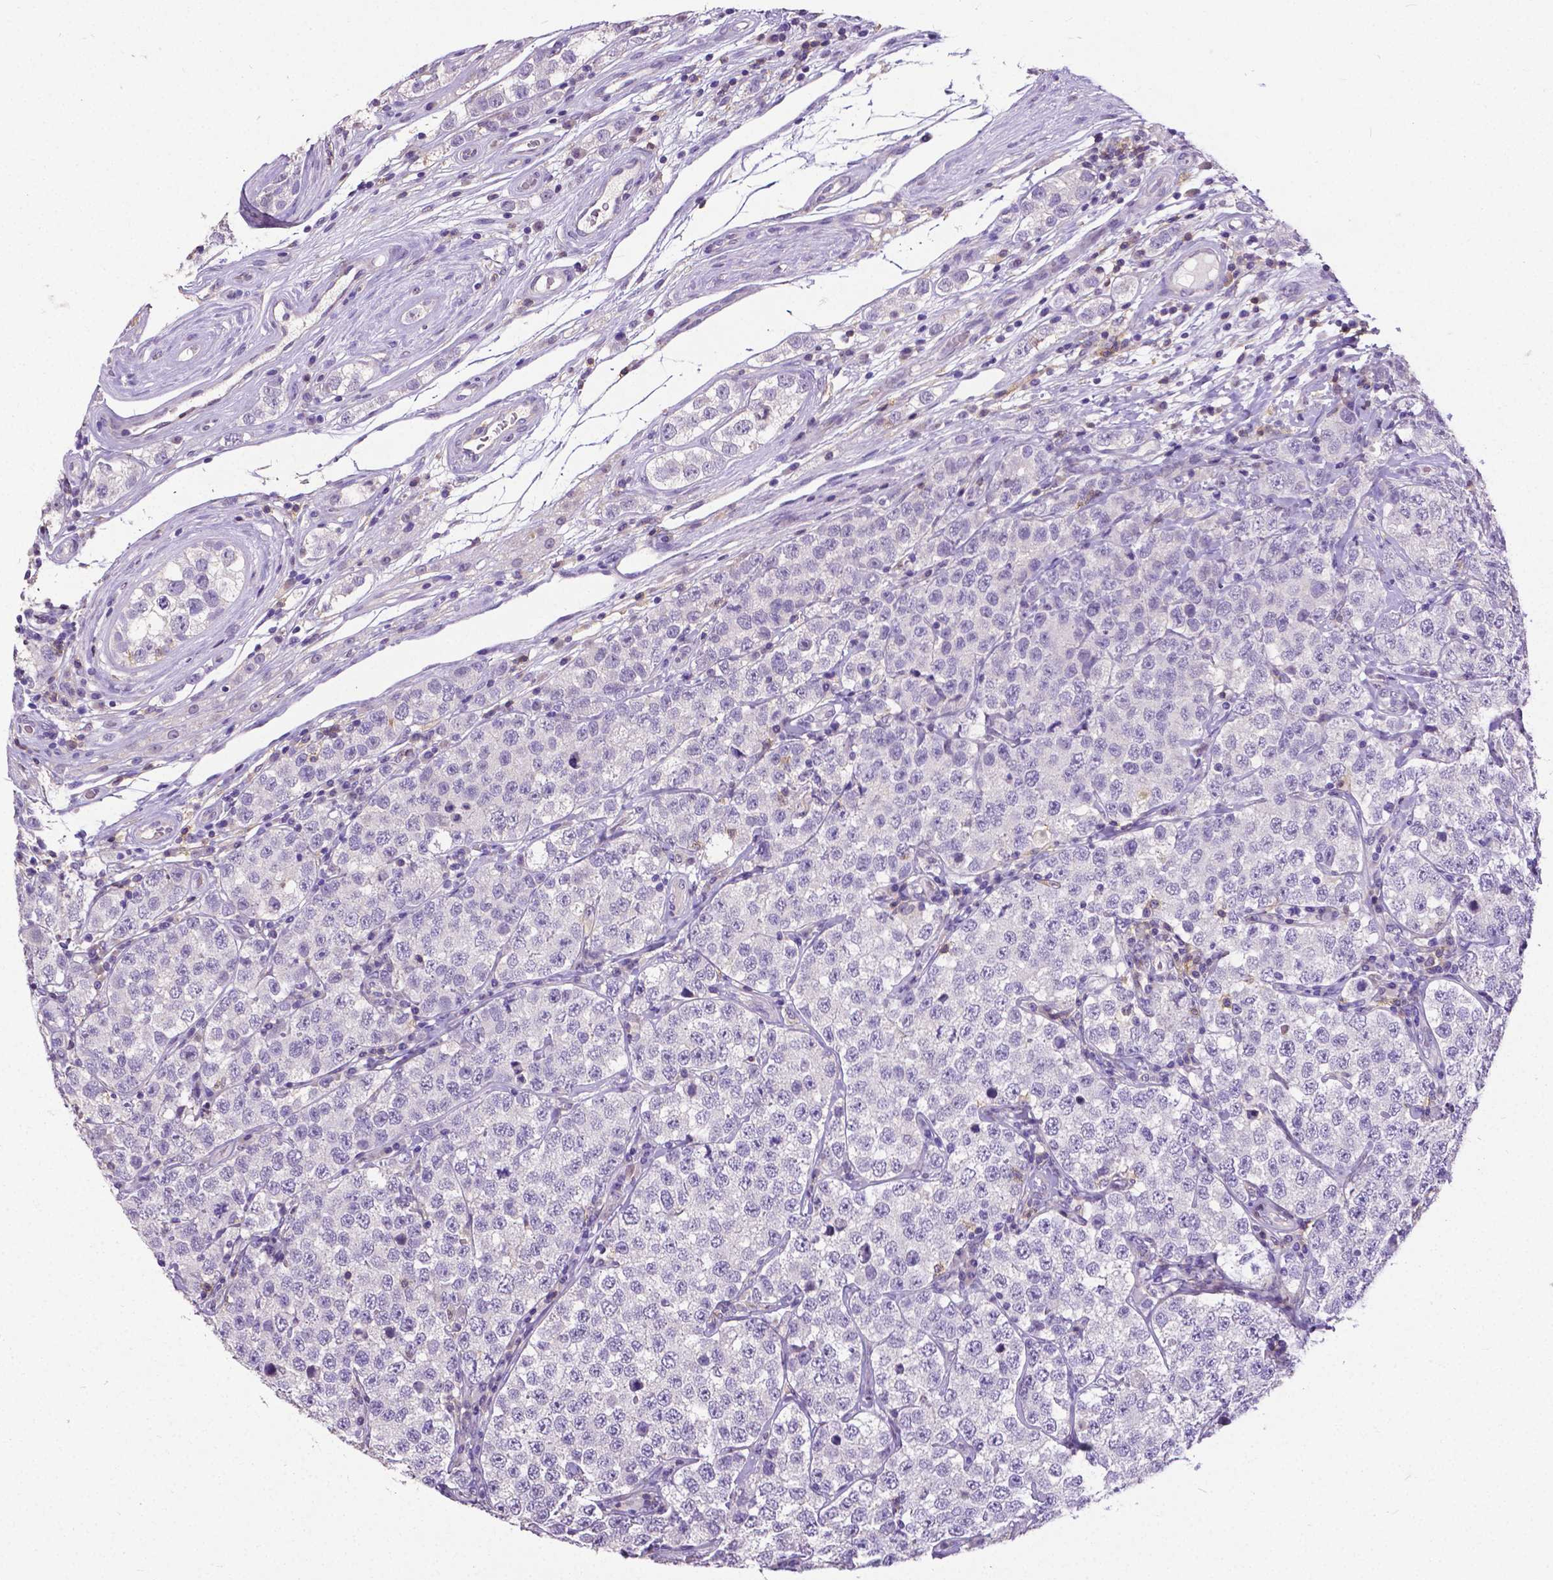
{"staining": {"intensity": "negative", "quantity": "none", "location": "none"}, "tissue": "testis cancer", "cell_type": "Tumor cells", "image_type": "cancer", "snomed": [{"axis": "morphology", "description": "Seminoma, NOS"}, {"axis": "topography", "description": "Testis"}], "caption": "DAB immunohistochemical staining of seminoma (testis) shows no significant expression in tumor cells. (Stains: DAB (3,3'-diaminobenzidine) immunohistochemistry (IHC) with hematoxylin counter stain, Microscopy: brightfield microscopy at high magnification).", "gene": "CD4", "patient": {"sex": "male", "age": 34}}